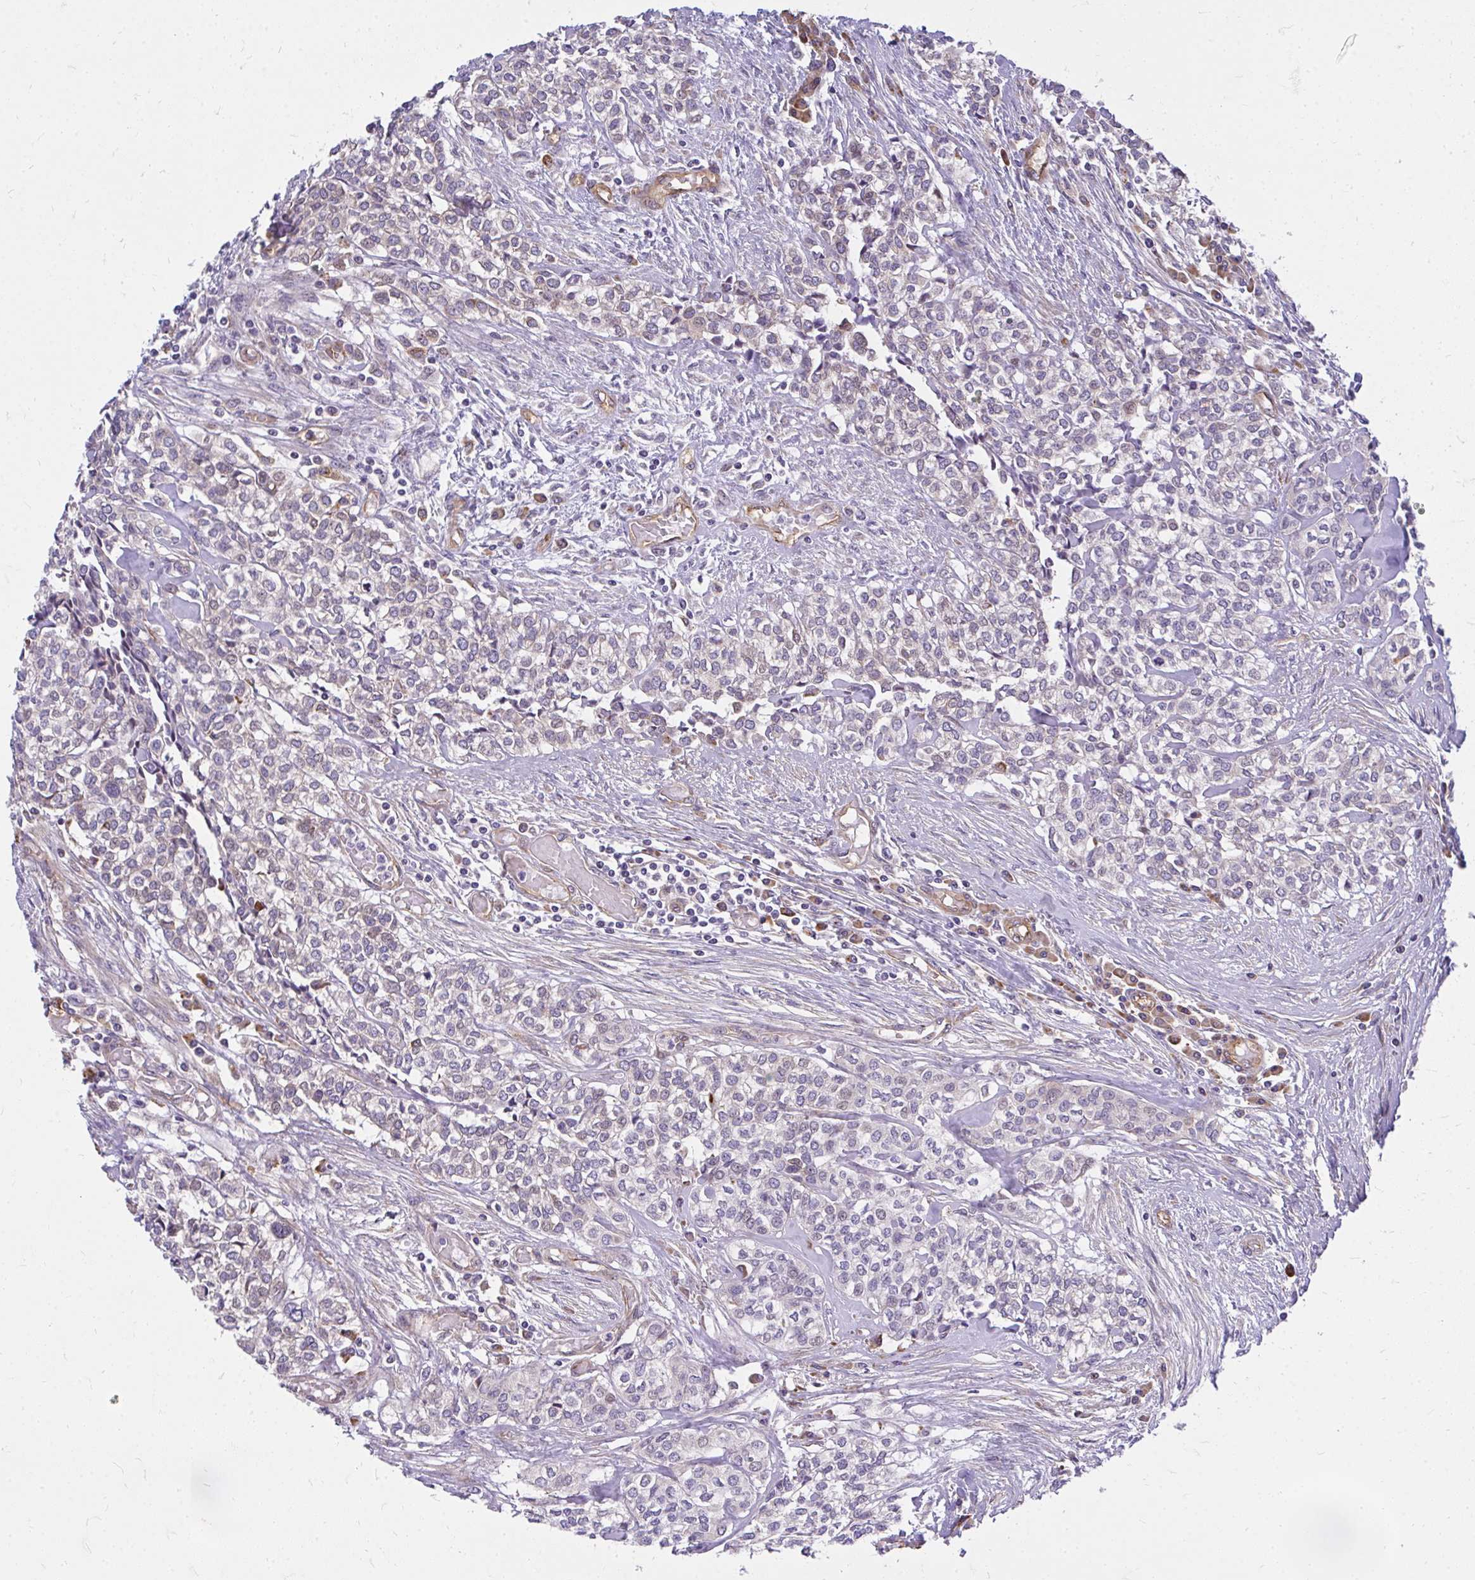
{"staining": {"intensity": "negative", "quantity": "none", "location": "none"}, "tissue": "head and neck cancer", "cell_type": "Tumor cells", "image_type": "cancer", "snomed": [{"axis": "morphology", "description": "Adenocarcinoma, NOS"}, {"axis": "topography", "description": "Head-Neck"}], "caption": "Human head and neck cancer (adenocarcinoma) stained for a protein using IHC displays no staining in tumor cells.", "gene": "RSKR", "patient": {"sex": "male", "age": 81}}